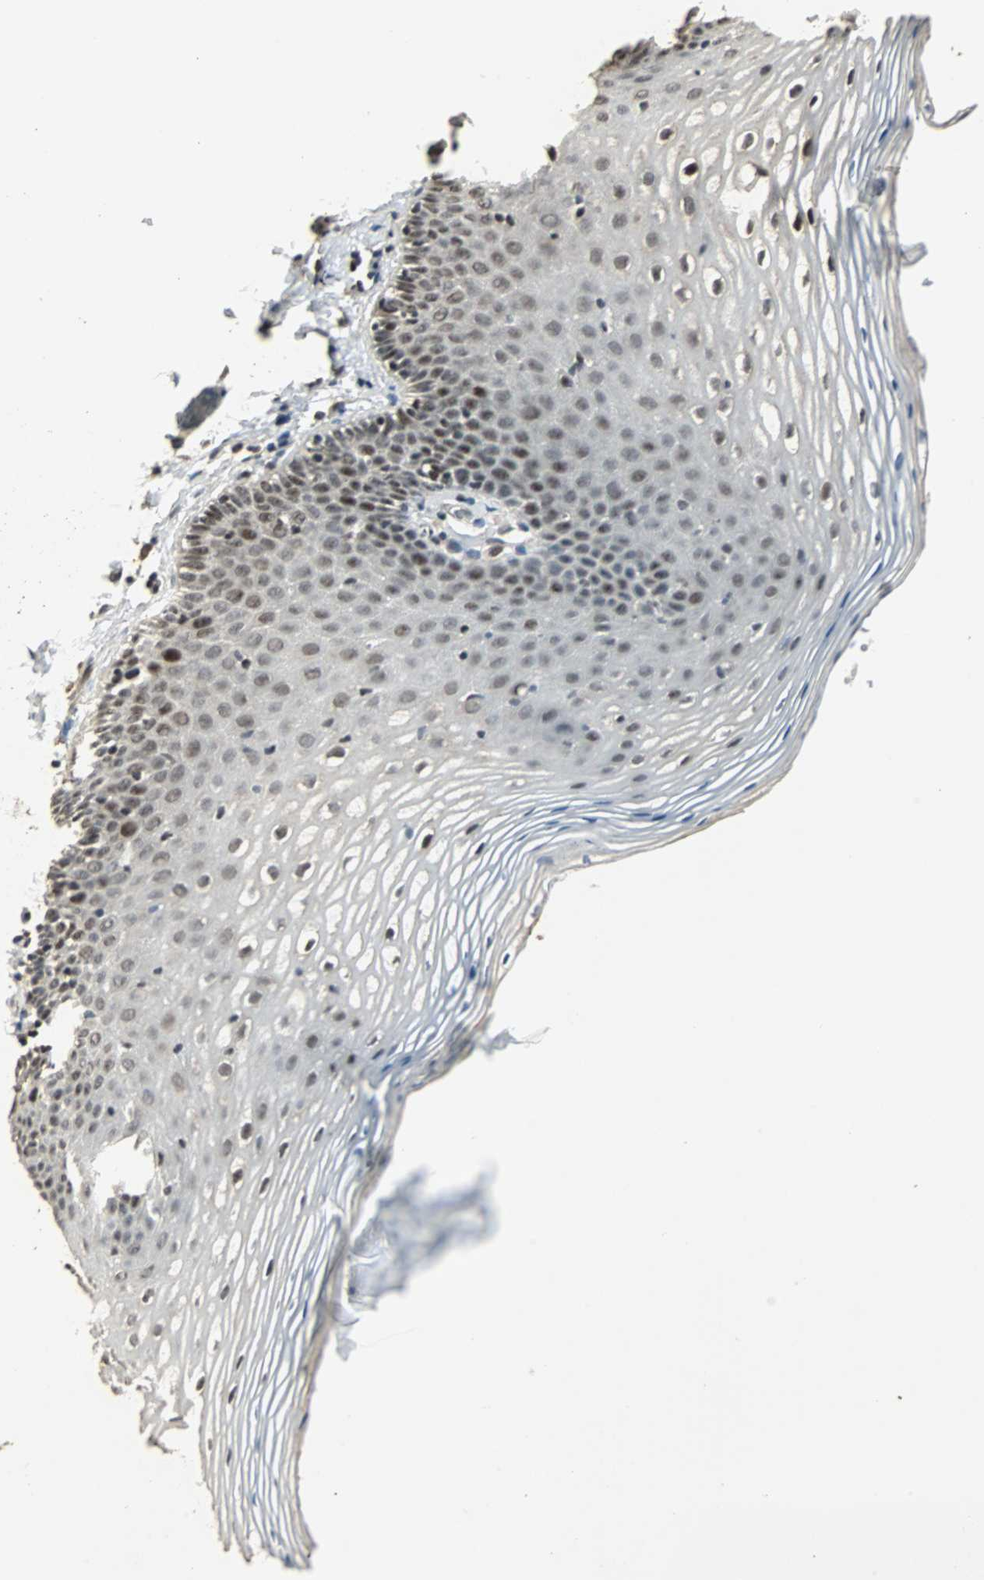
{"staining": {"intensity": "strong", "quantity": ">75%", "location": "nuclear"}, "tissue": "vagina", "cell_type": "Squamous epithelial cells", "image_type": "normal", "snomed": [{"axis": "morphology", "description": "Normal tissue, NOS"}, {"axis": "topography", "description": "Vagina"}], "caption": "Immunohistochemistry (IHC) histopathology image of benign vagina: human vagina stained using IHC exhibits high levels of strong protein expression localized specifically in the nuclear of squamous epithelial cells, appearing as a nuclear brown color.", "gene": "MED4", "patient": {"sex": "female", "age": 55}}